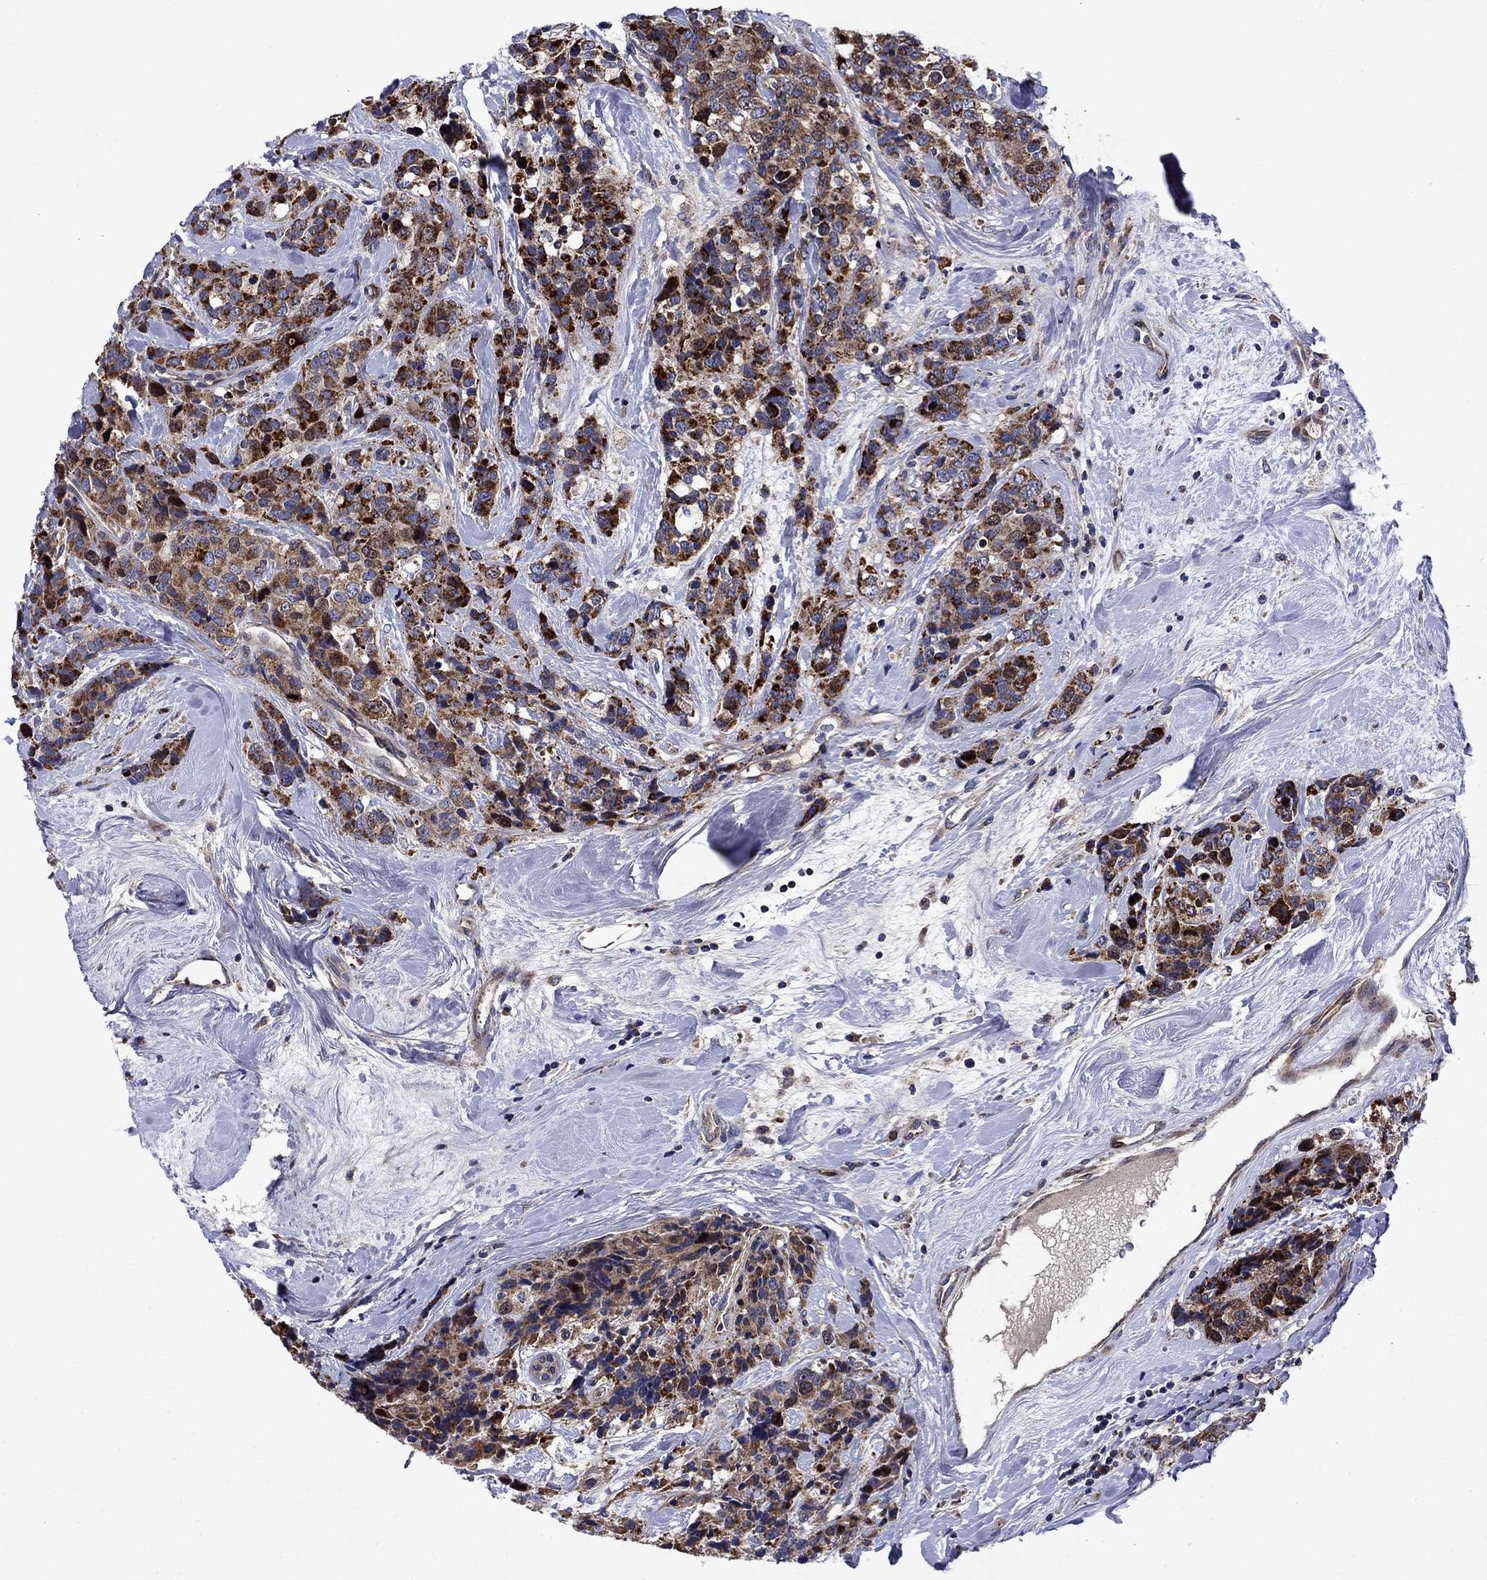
{"staining": {"intensity": "strong", "quantity": ">75%", "location": "cytoplasmic/membranous"}, "tissue": "breast cancer", "cell_type": "Tumor cells", "image_type": "cancer", "snomed": [{"axis": "morphology", "description": "Lobular carcinoma"}, {"axis": "topography", "description": "Breast"}], "caption": "This is an image of IHC staining of lobular carcinoma (breast), which shows strong positivity in the cytoplasmic/membranous of tumor cells.", "gene": "KIF22", "patient": {"sex": "female", "age": 59}}